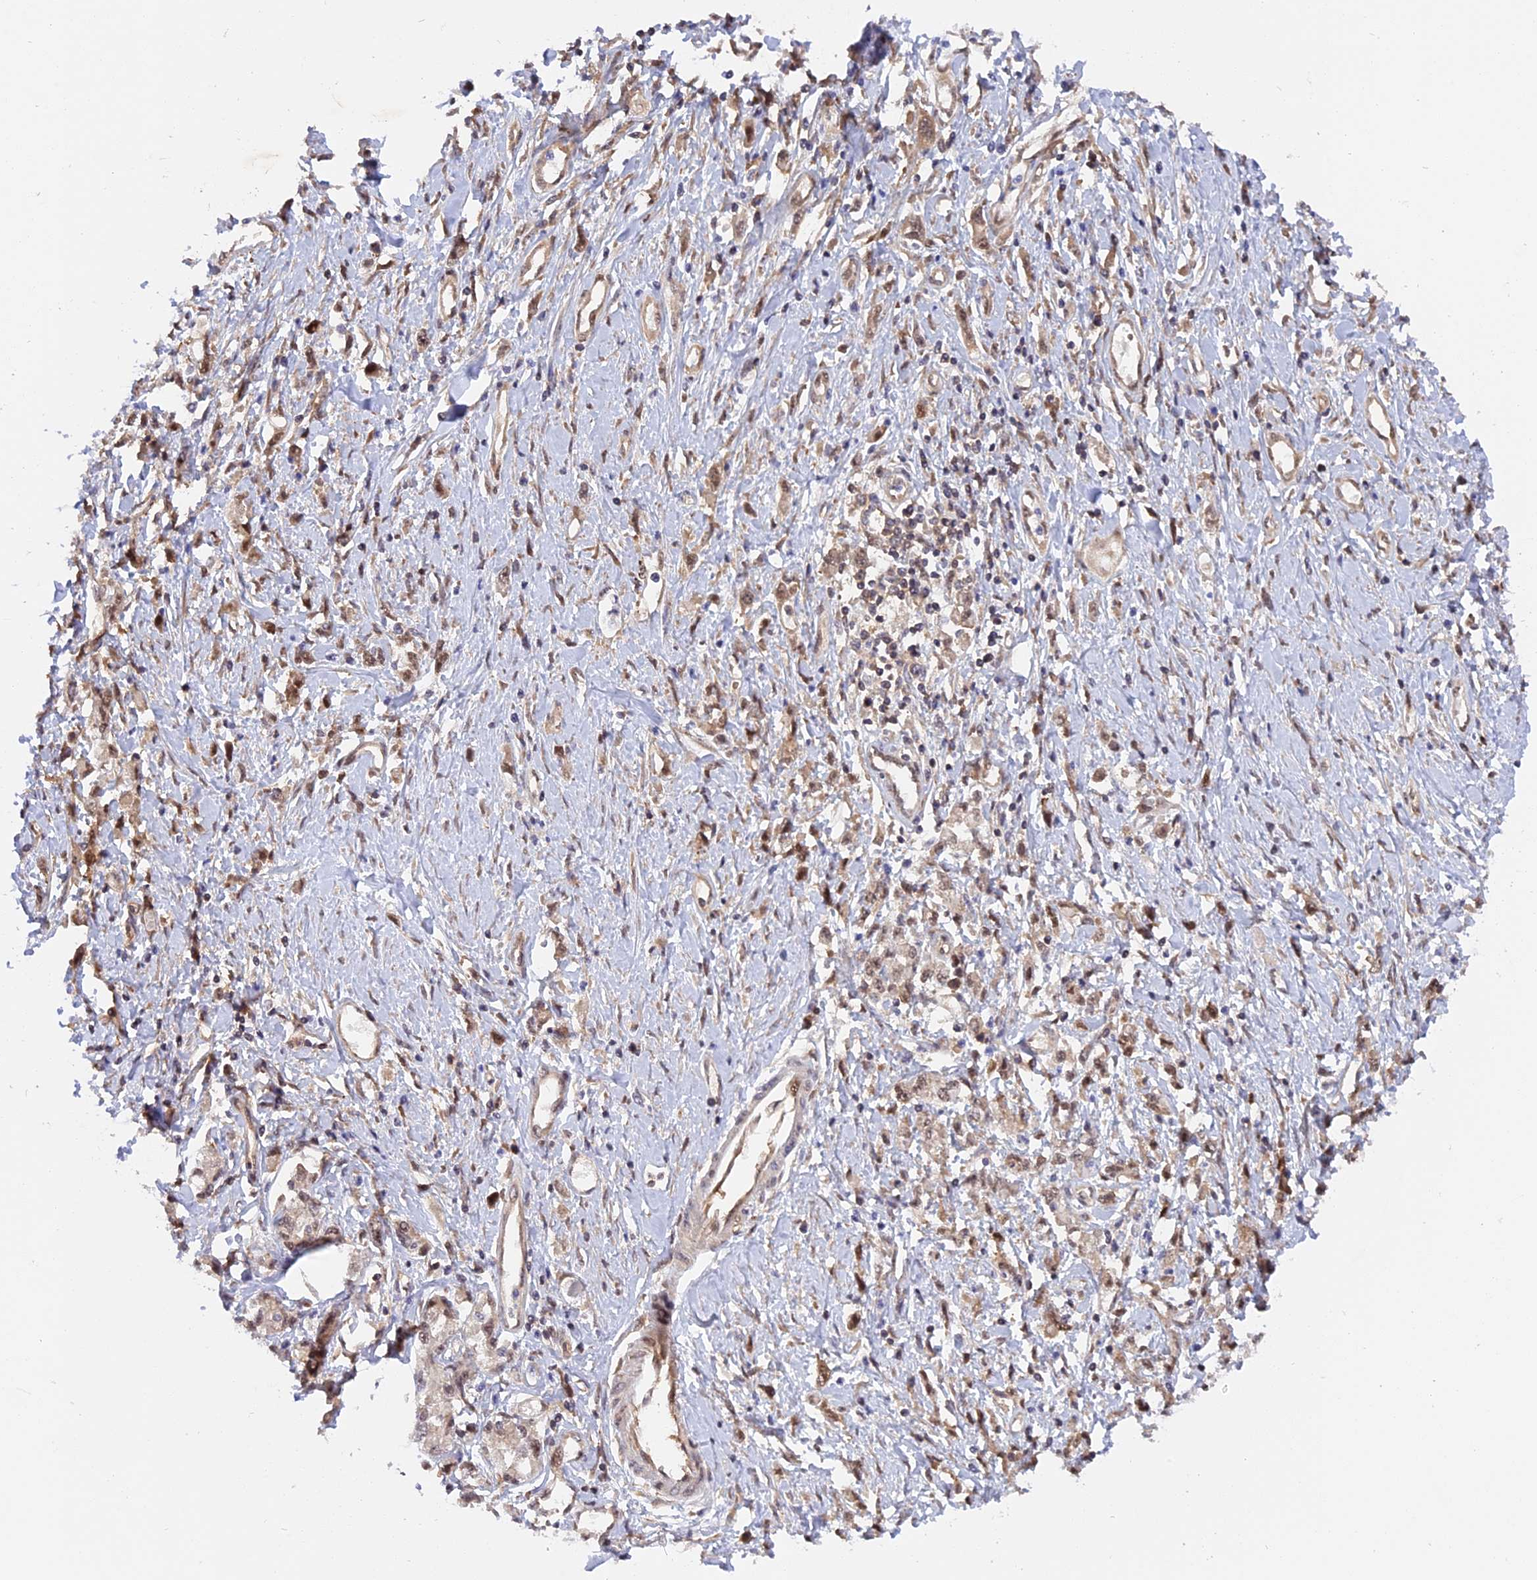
{"staining": {"intensity": "weak", "quantity": ">75%", "location": "nuclear"}, "tissue": "stomach cancer", "cell_type": "Tumor cells", "image_type": "cancer", "snomed": [{"axis": "morphology", "description": "Adenocarcinoma, NOS"}, {"axis": "topography", "description": "Stomach"}], "caption": "Tumor cells display low levels of weak nuclear expression in approximately >75% of cells in human stomach adenocarcinoma.", "gene": "ZNF428", "patient": {"sex": "female", "age": 76}}